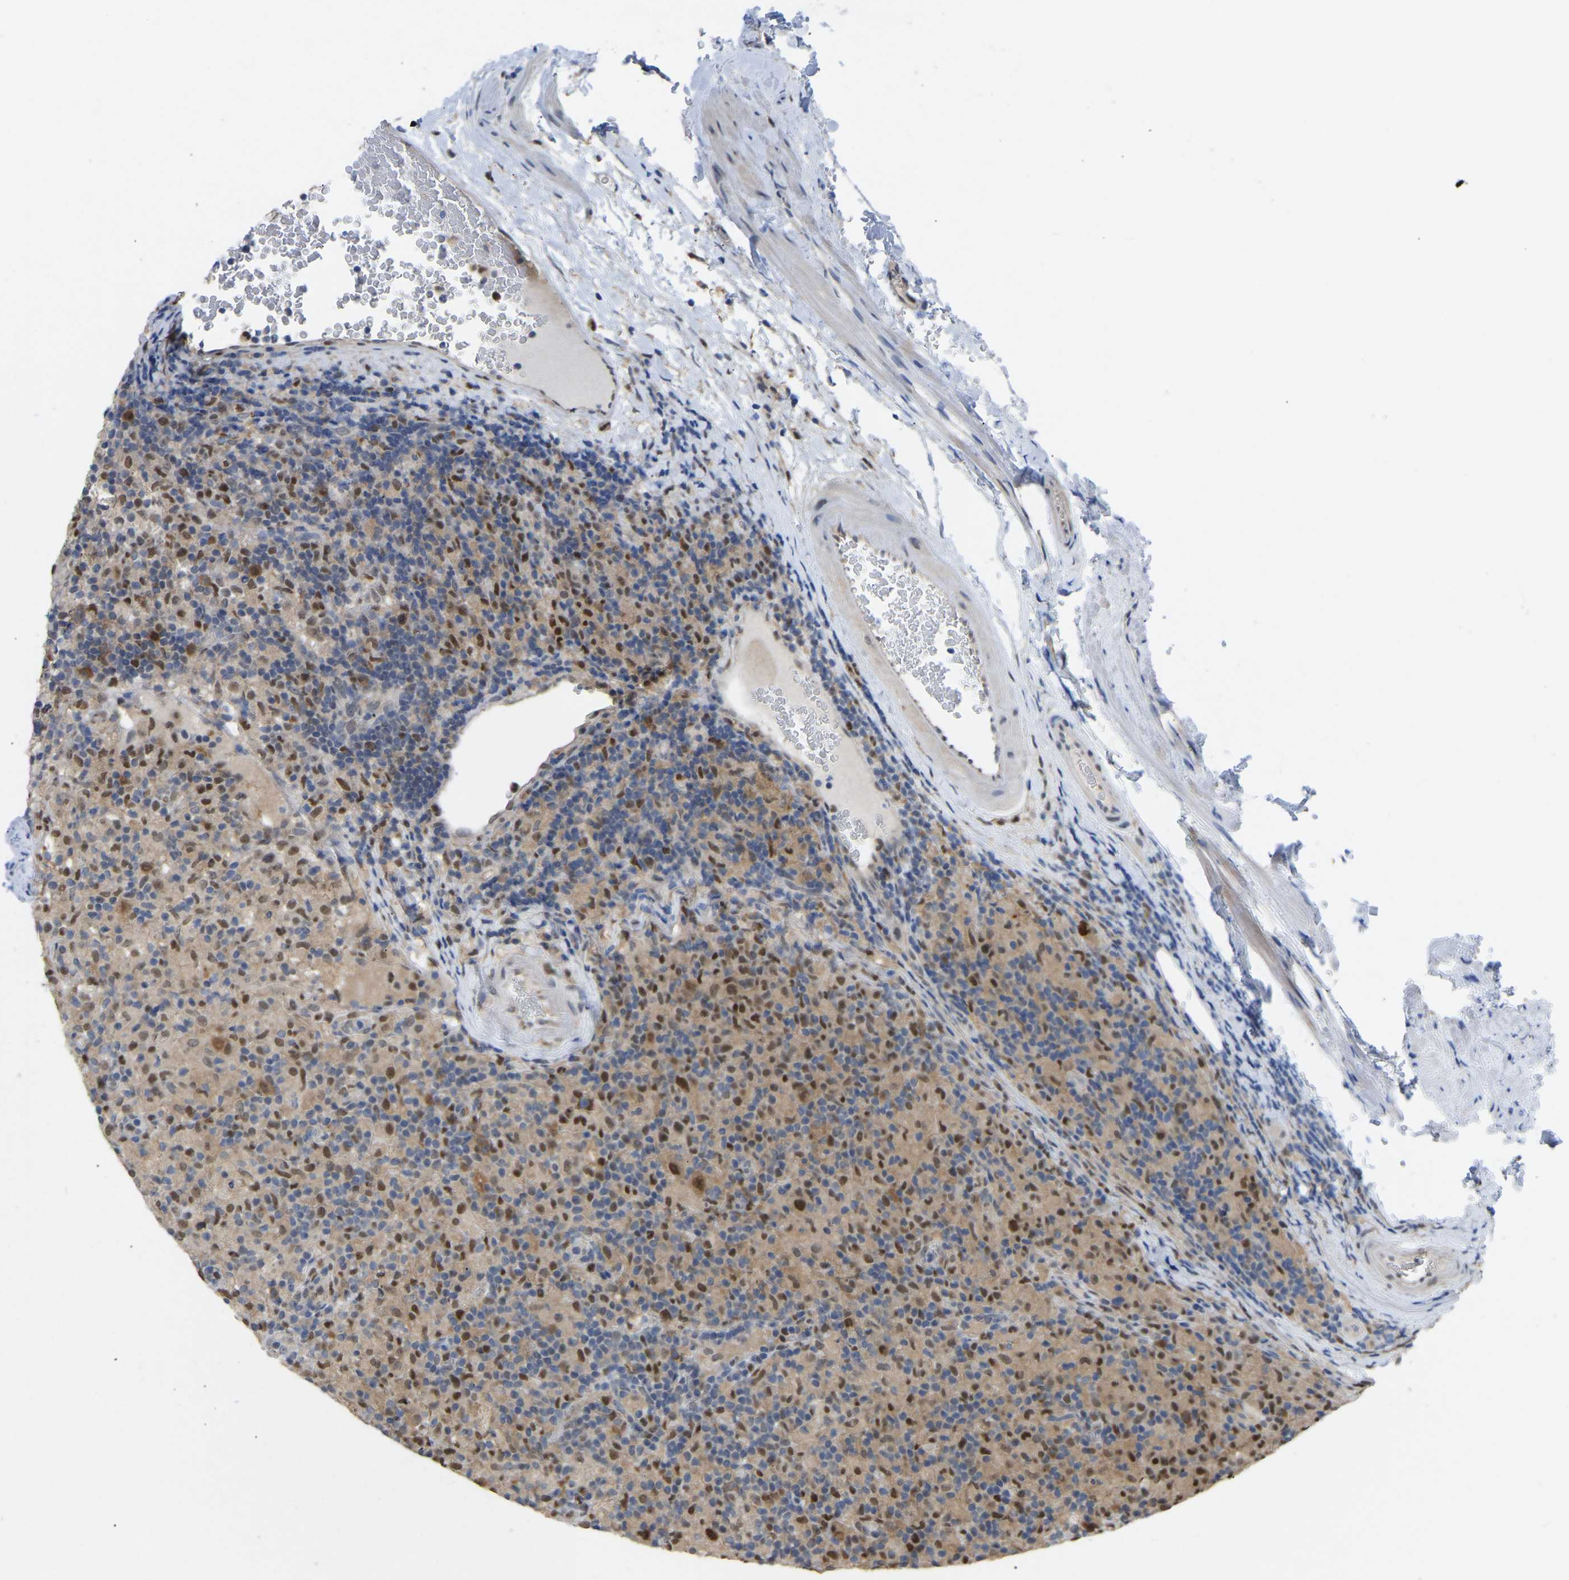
{"staining": {"intensity": "strong", "quantity": ">75%", "location": "nuclear"}, "tissue": "lymphoma", "cell_type": "Tumor cells", "image_type": "cancer", "snomed": [{"axis": "morphology", "description": "Hodgkin's disease, NOS"}, {"axis": "topography", "description": "Lymph node"}], "caption": "This image exhibits immunohistochemistry (IHC) staining of human lymphoma, with high strong nuclear positivity in approximately >75% of tumor cells.", "gene": "KLRG2", "patient": {"sex": "male", "age": 70}}